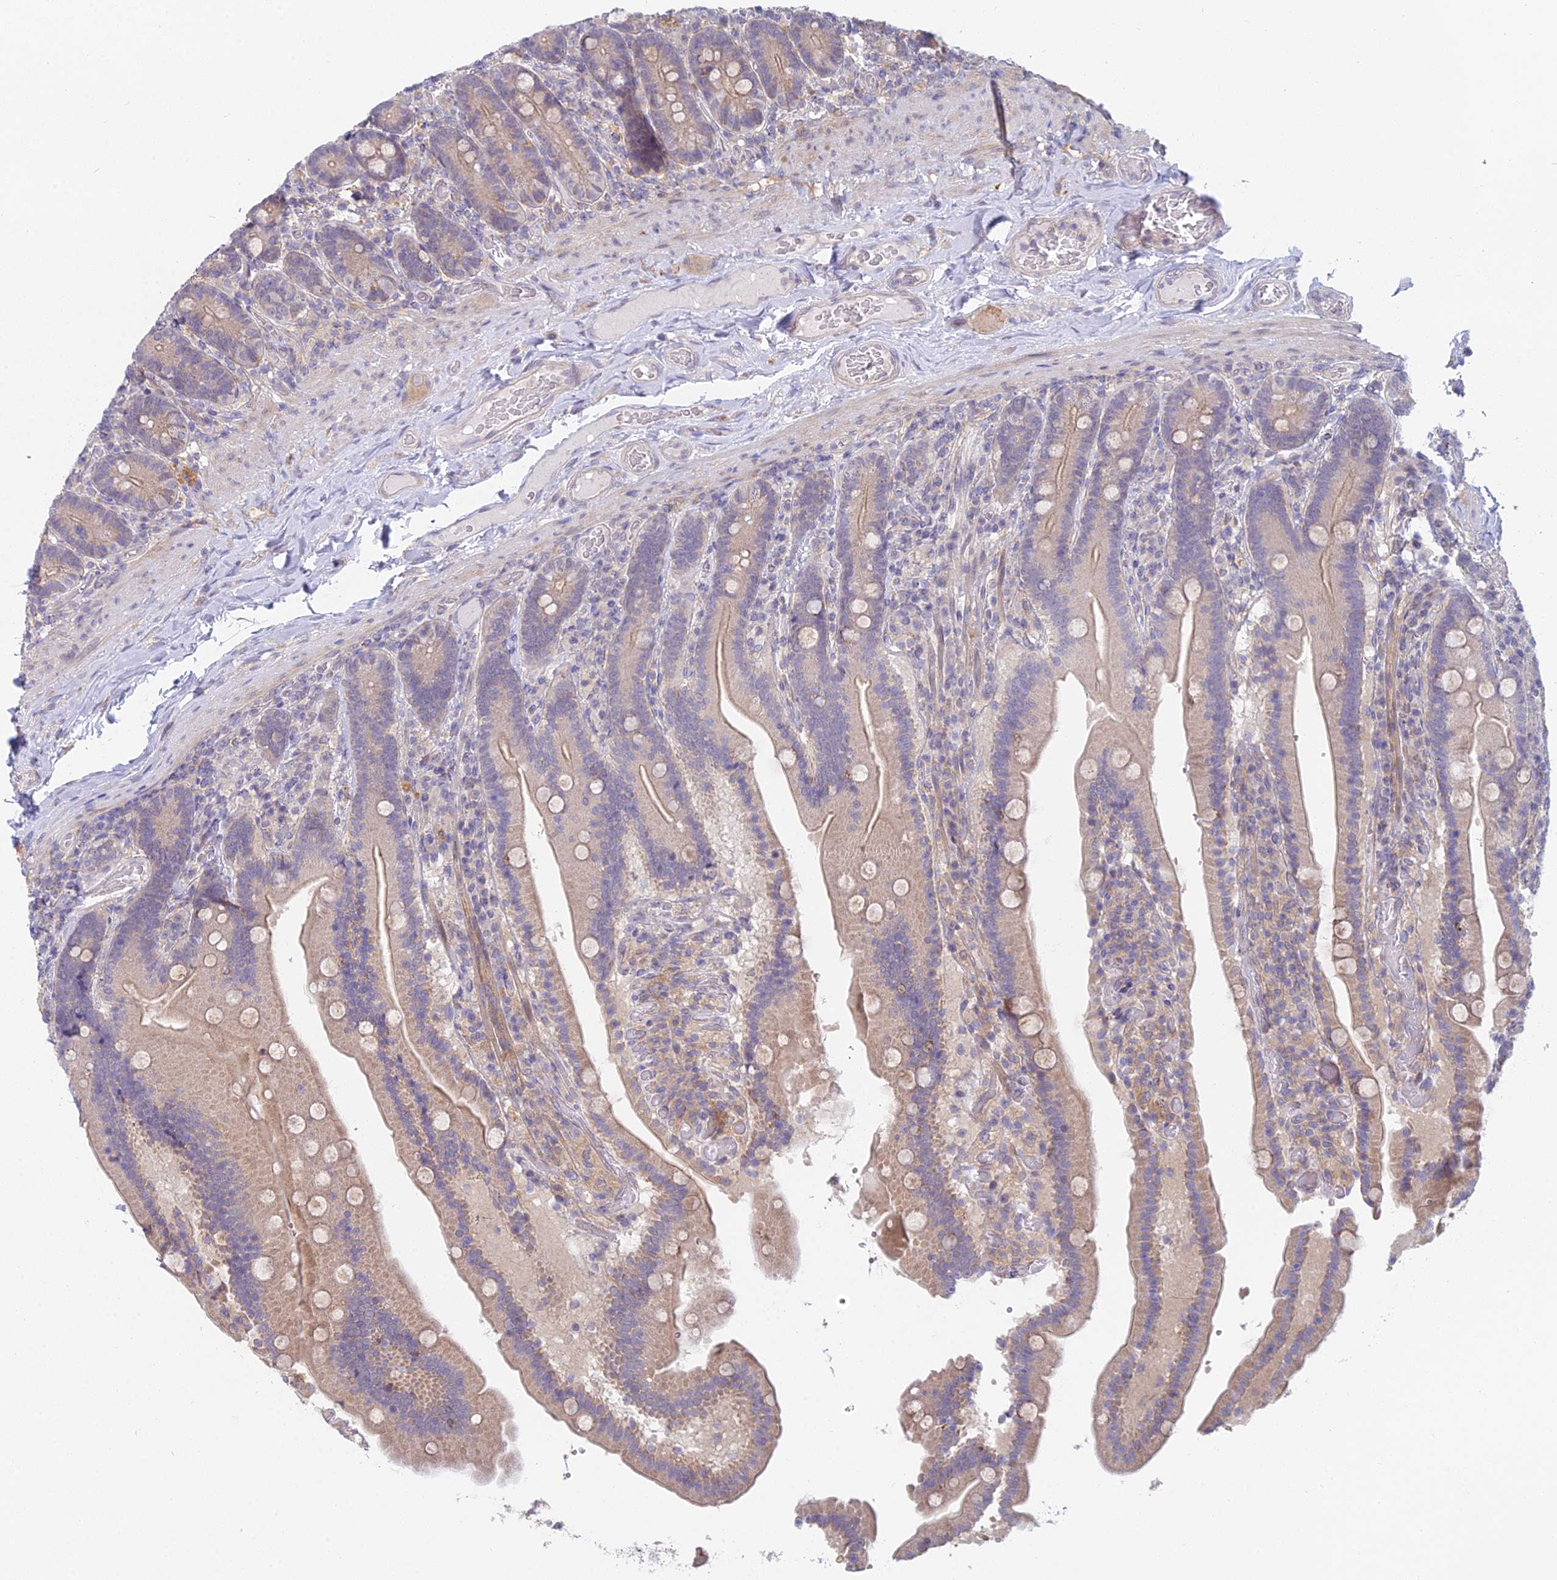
{"staining": {"intensity": "moderate", "quantity": "<25%", "location": "cytoplasmic/membranous"}, "tissue": "duodenum", "cell_type": "Glandular cells", "image_type": "normal", "snomed": [{"axis": "morphology", "description": "Normal tissue, NOS"}, {"axis": "topography", "description": "Duodenum"}], "caption": "Immunohistochemical staining of unremarkable human duodenum shows <25% levels of moderate cytoplasmic/membranous protein staining in about <25% of glandular cells.", "gene": "METTL26", "patient": {"sex": "female", "age": 62}}